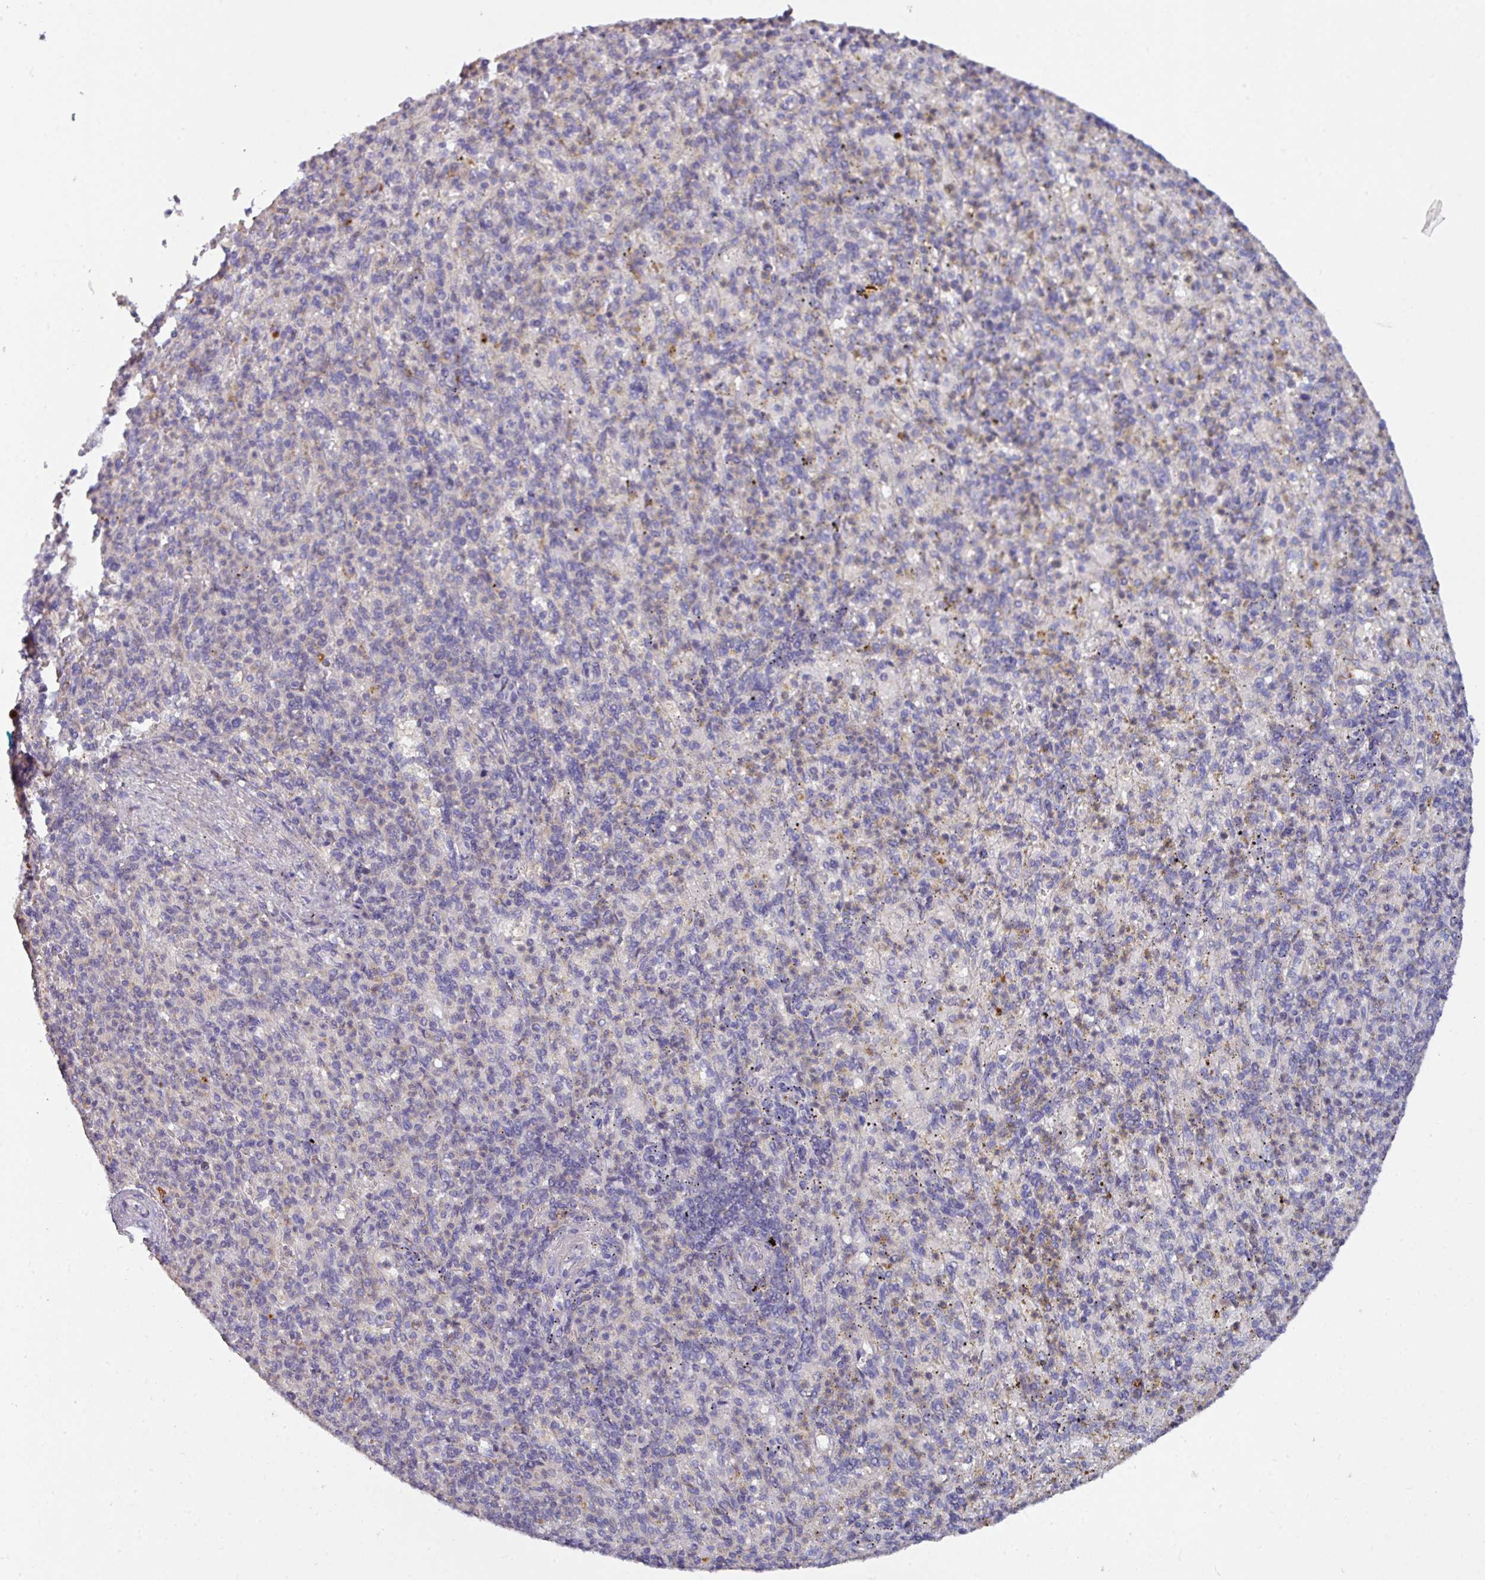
{"staining": {"intensity": "negative", "quantity": "none", "location": "none"}, "tissue": "spleen", "cell_type": "Cells in red pulp", "image_type": "normal", "snomed": [{"axis": "morphology", "description": "Normal tissue, NOS"}, {"axis": "topography", "description": "Spleen"}], "caption": "Immunohistochemical staining of unremarkable human spleen reveals no significant expression in cells in red pulp.", "gene": "AEBP2", "patient": {"sex": "female", "age": 74}}